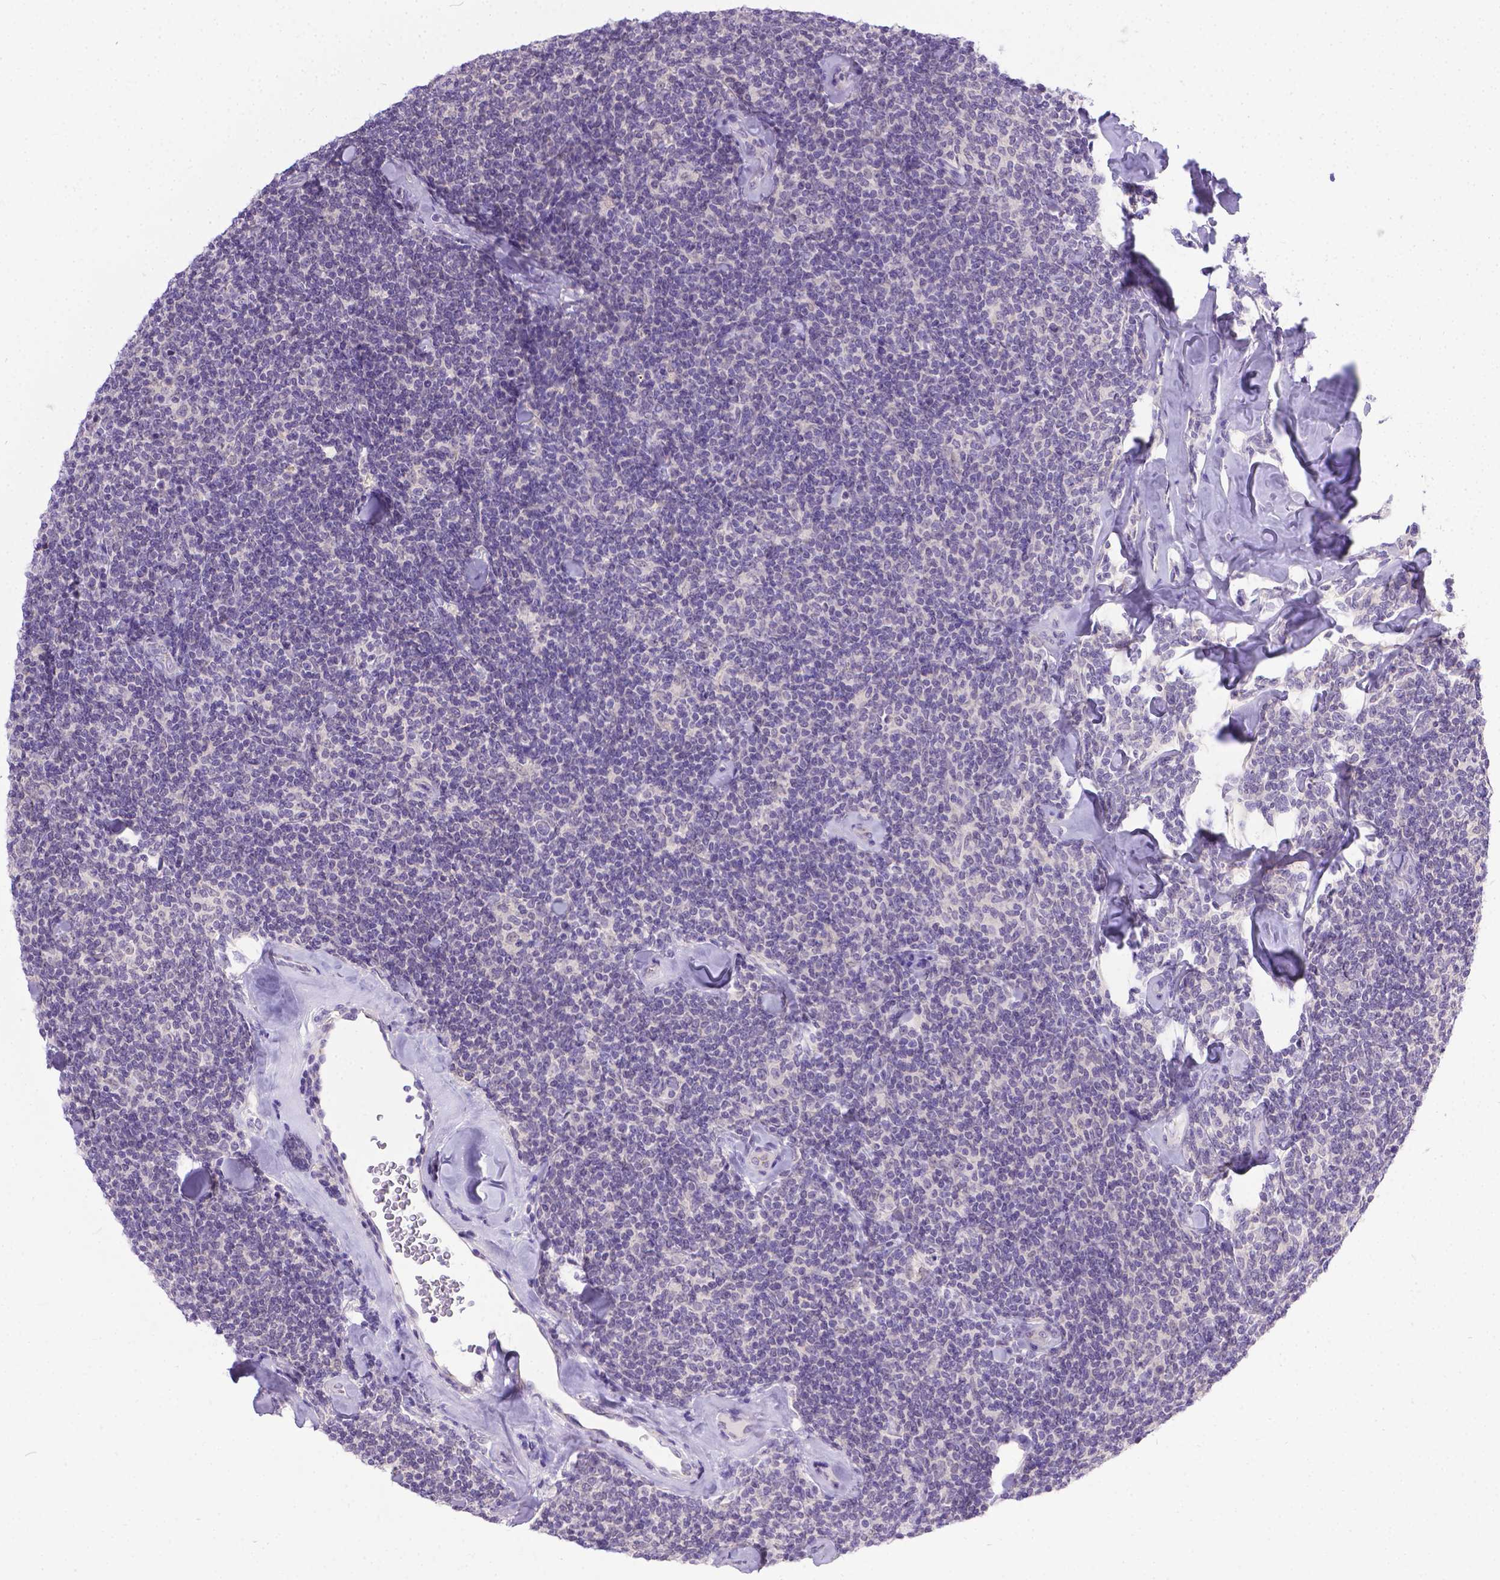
{"staining": {"intensity": "negative", "quantity": "none", "location": "none"}, "tissue": "lymphoma", "cell_type": "Tumor cells", "image_type": "cancer", "snomed": [{"axis": "morphology", "description": "Malignant lymphoma, non-Hodgkin's type, Low grade"}, {"axis": "topography", "description": "Lymph node"}], "caption": "The immunohistochemistry micrograph has no significant positivity in tumor cells of lymphoma tissue.", "gene": "TTLL6", "patient": {"sex": "female", "age": 56}}